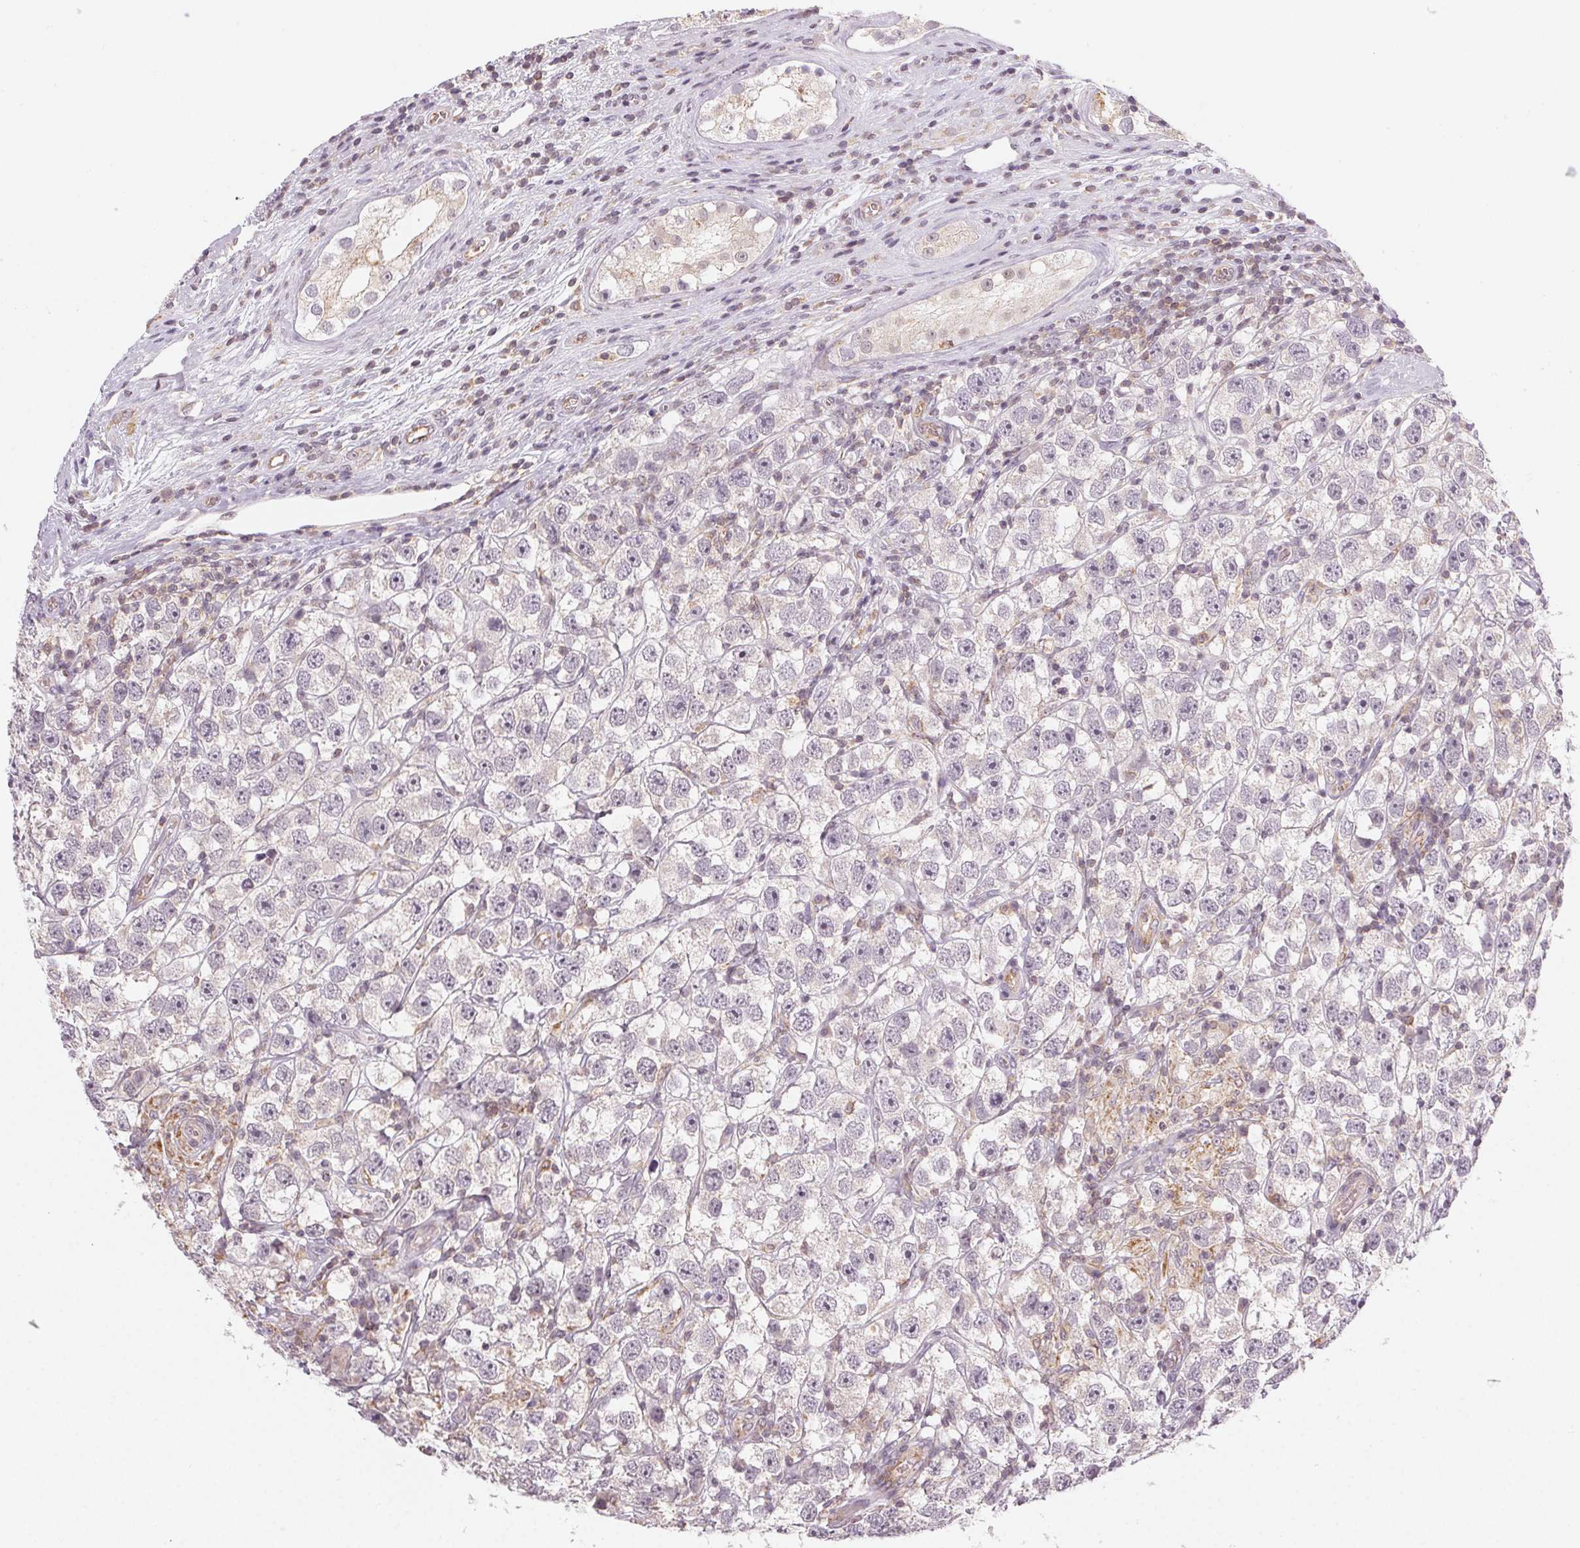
{"staining": {"intensity": "negative", "quantity": "none", "location": "none"}, "tissue": "testis cancer", "cell_type": "Tumor cells", "image_type": "cancer", "snomed": [{"axis": "morphology", "description": "Seminoma, NOS"}, {"axis": "topography", "description": "Testis"}], "caption": "A high-resolution photomicrograph shows IHC staining of testis seminoma, which reveals no significant expression in tumor cells.", "gene": "NCOA4", "patient": {"sex": "male", "age": 26}}